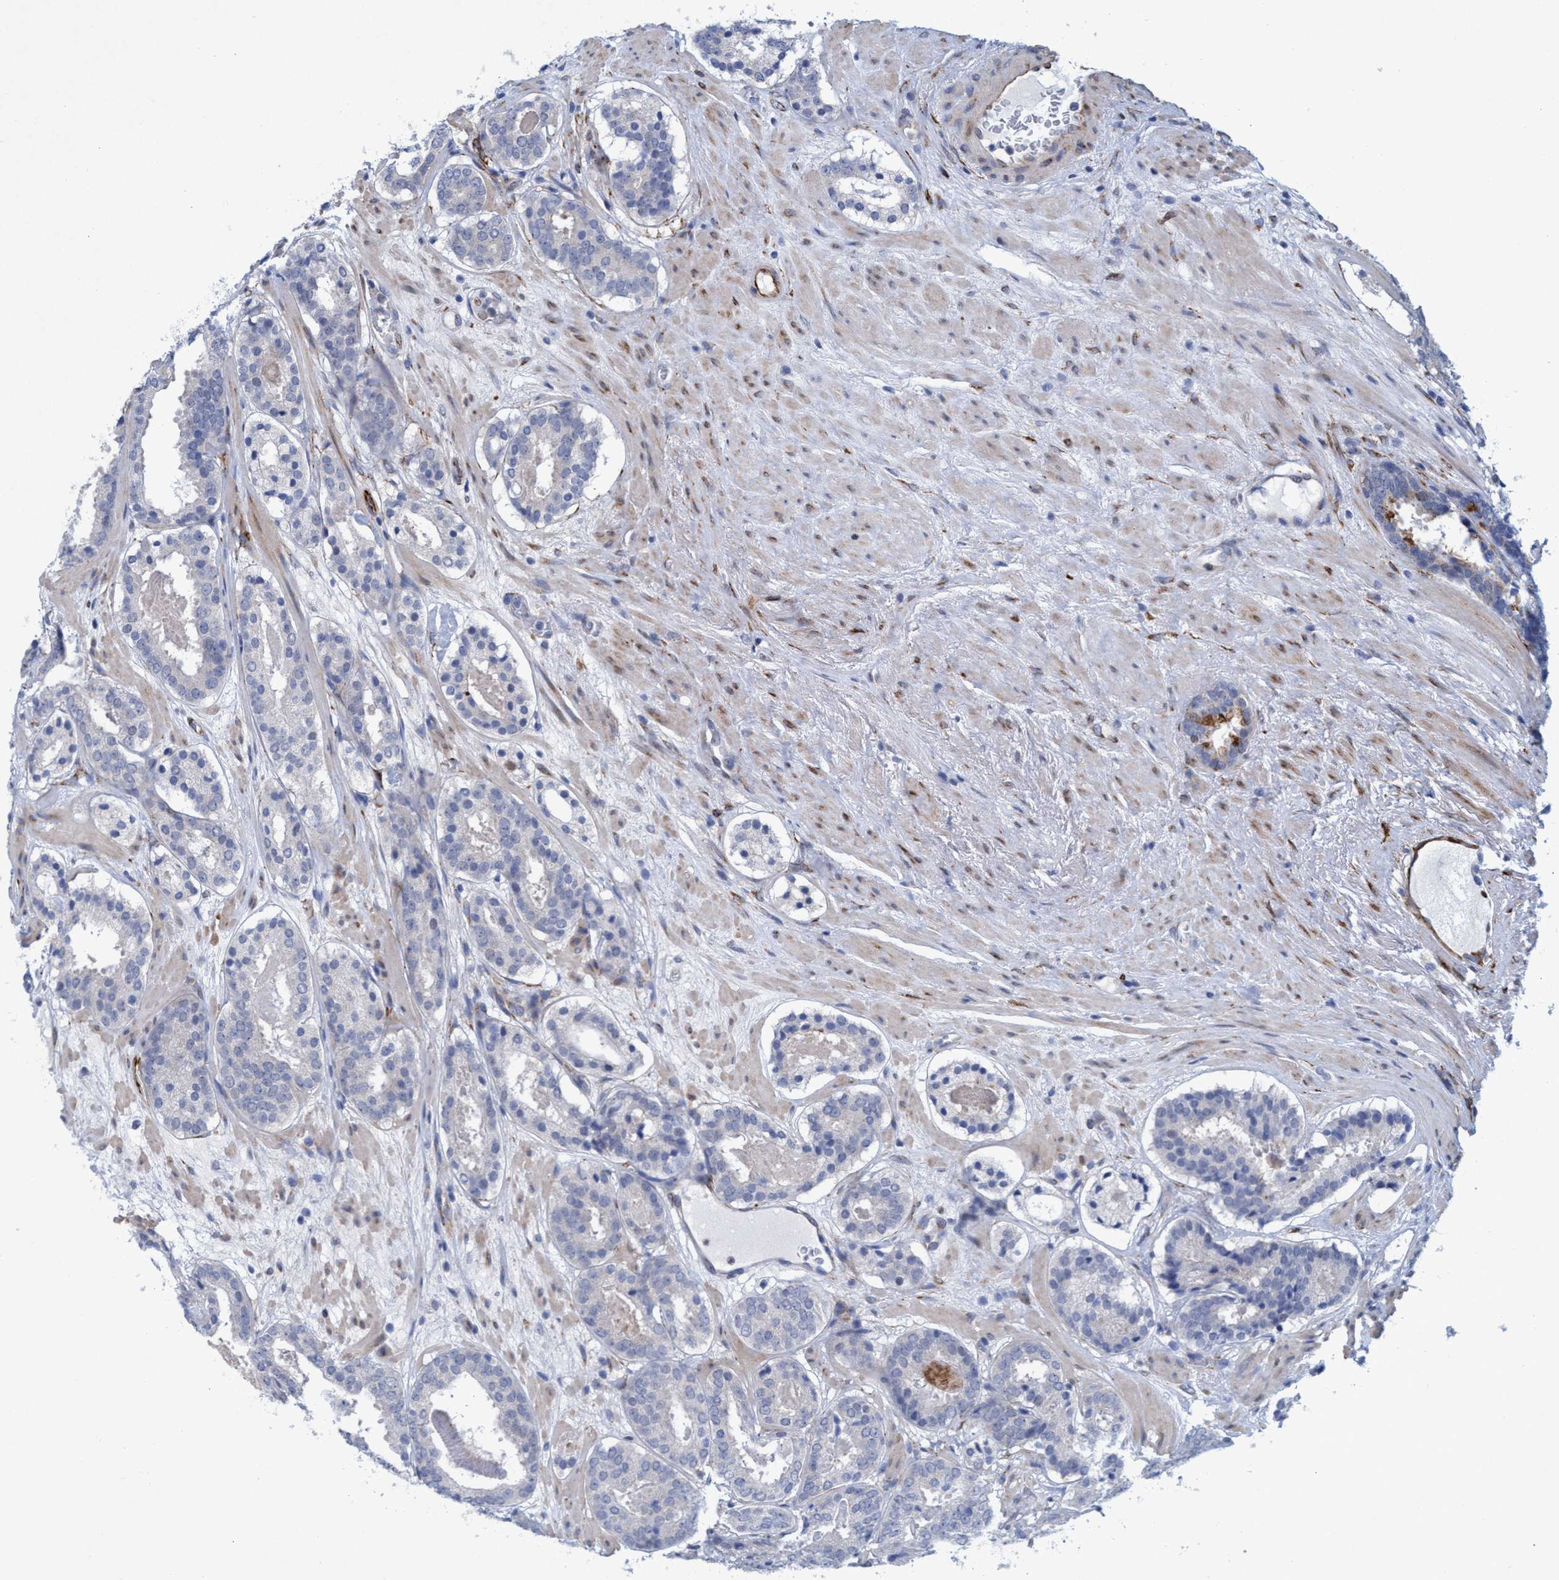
{"staining": {"intensity": "negative", "quantity": "none", "location": "none"}, "tissue": "prostate cancer", "cell_type": "Tumor cells", "image_type": "cancer", "snomed": [{"axis": "morphology", "description": "Adenocarcinoma, Low grade"}, {"axis": "topography", "description": "Prostate"}], "caption": "A histopathology image of human prostate low-grade adenocarcinoma is negative for staining in tumor cells.", "gene": "SLC43A2", "patient": {"sex": "male", "age": 69}}